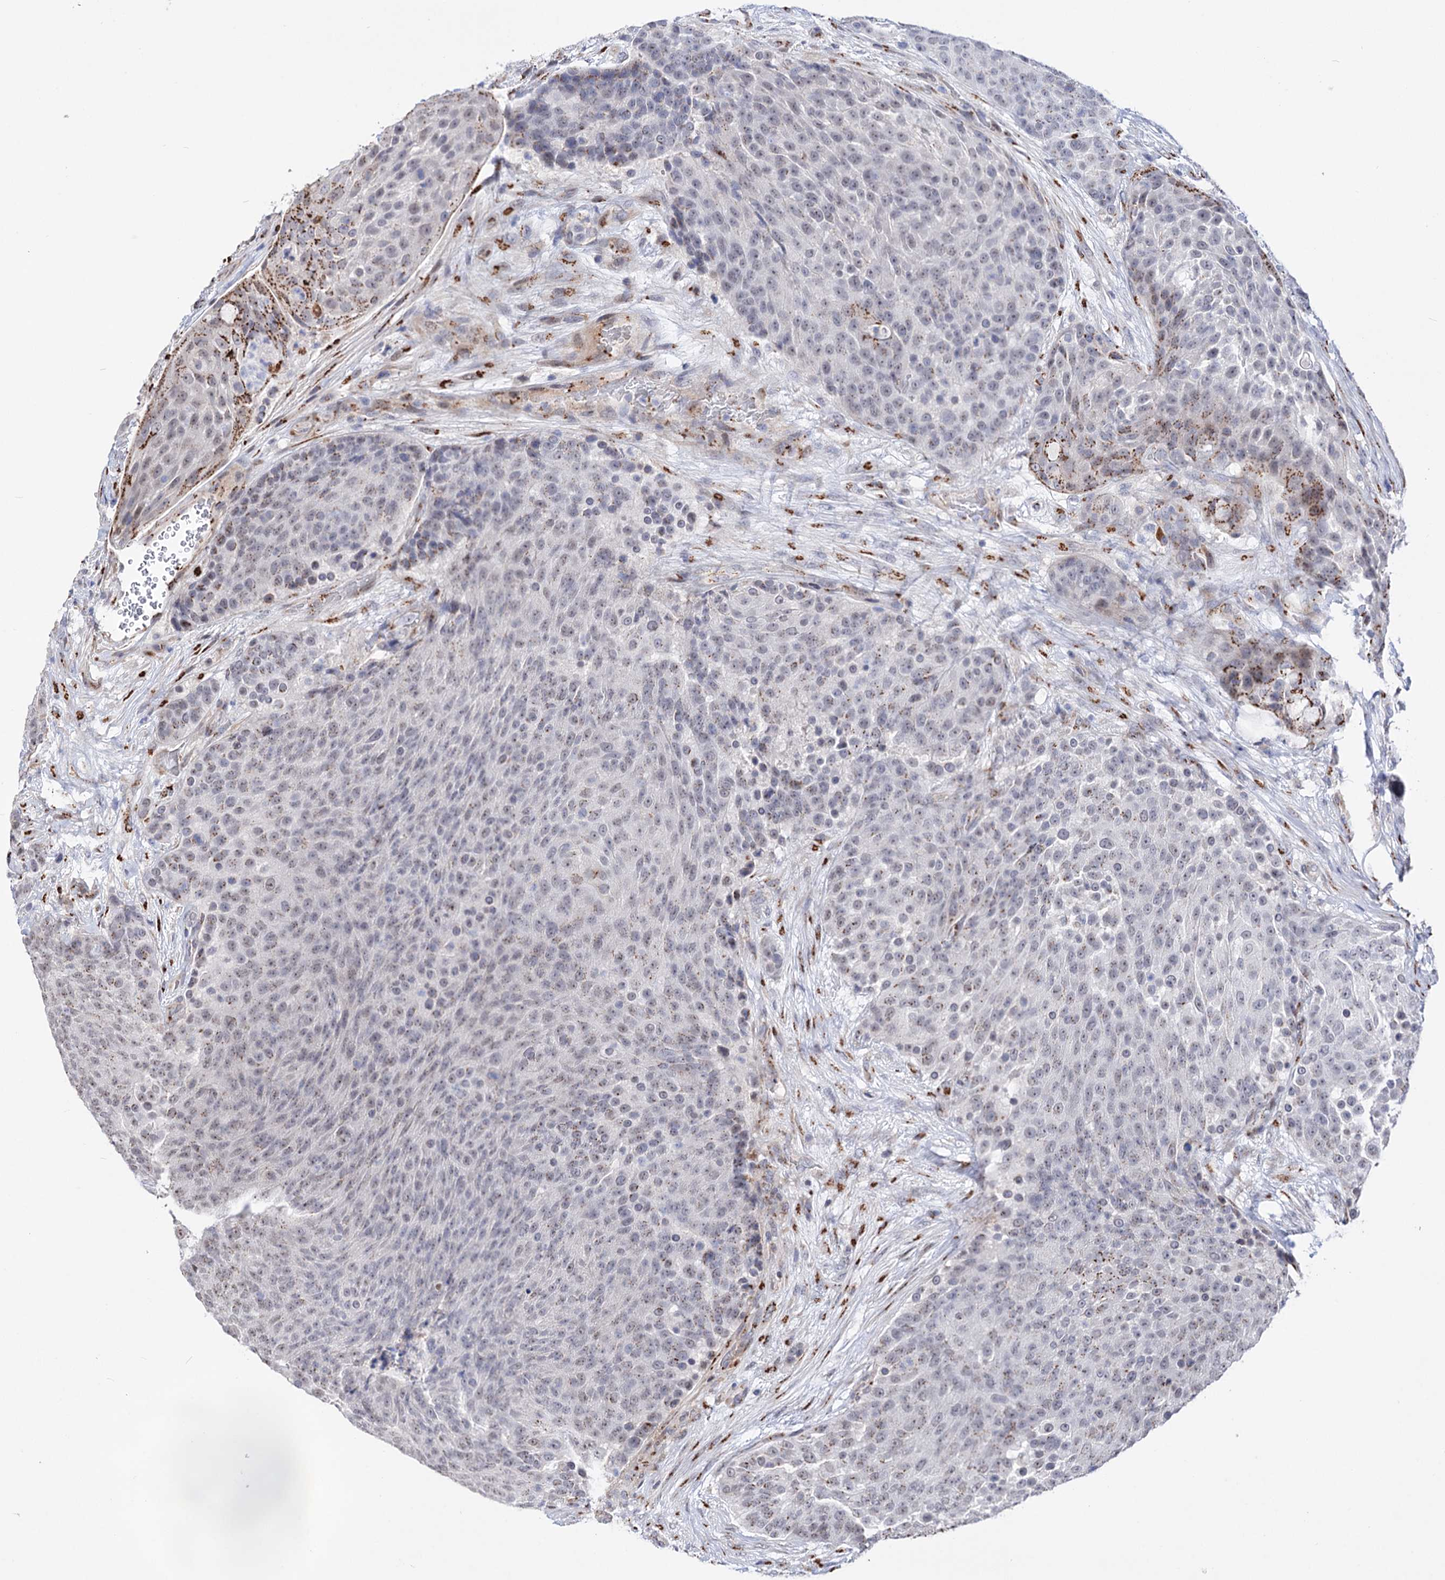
{"staining": {"intensity": "moderate", "quantity": "<25%", "location": "cytoplasmic/membranous"}, "tissue": "urothelial cancer", "cell_type": "Tumor cells", "image_type": "cancer", "snomed": [{"axis": "morphology", "description": "Urothelial carcinoma, High grade"}, {"axis": "topography", "description": "Urinary bladder"}], "caption": "Immunohistochemical staining of urothelial cancer demonstrates low levels of moderate cytoplasmic/membranous protein positivity in about <25% of tumor cells.", "gene": "C11orf96", "patient": {"sex": "female", "age": 63}}